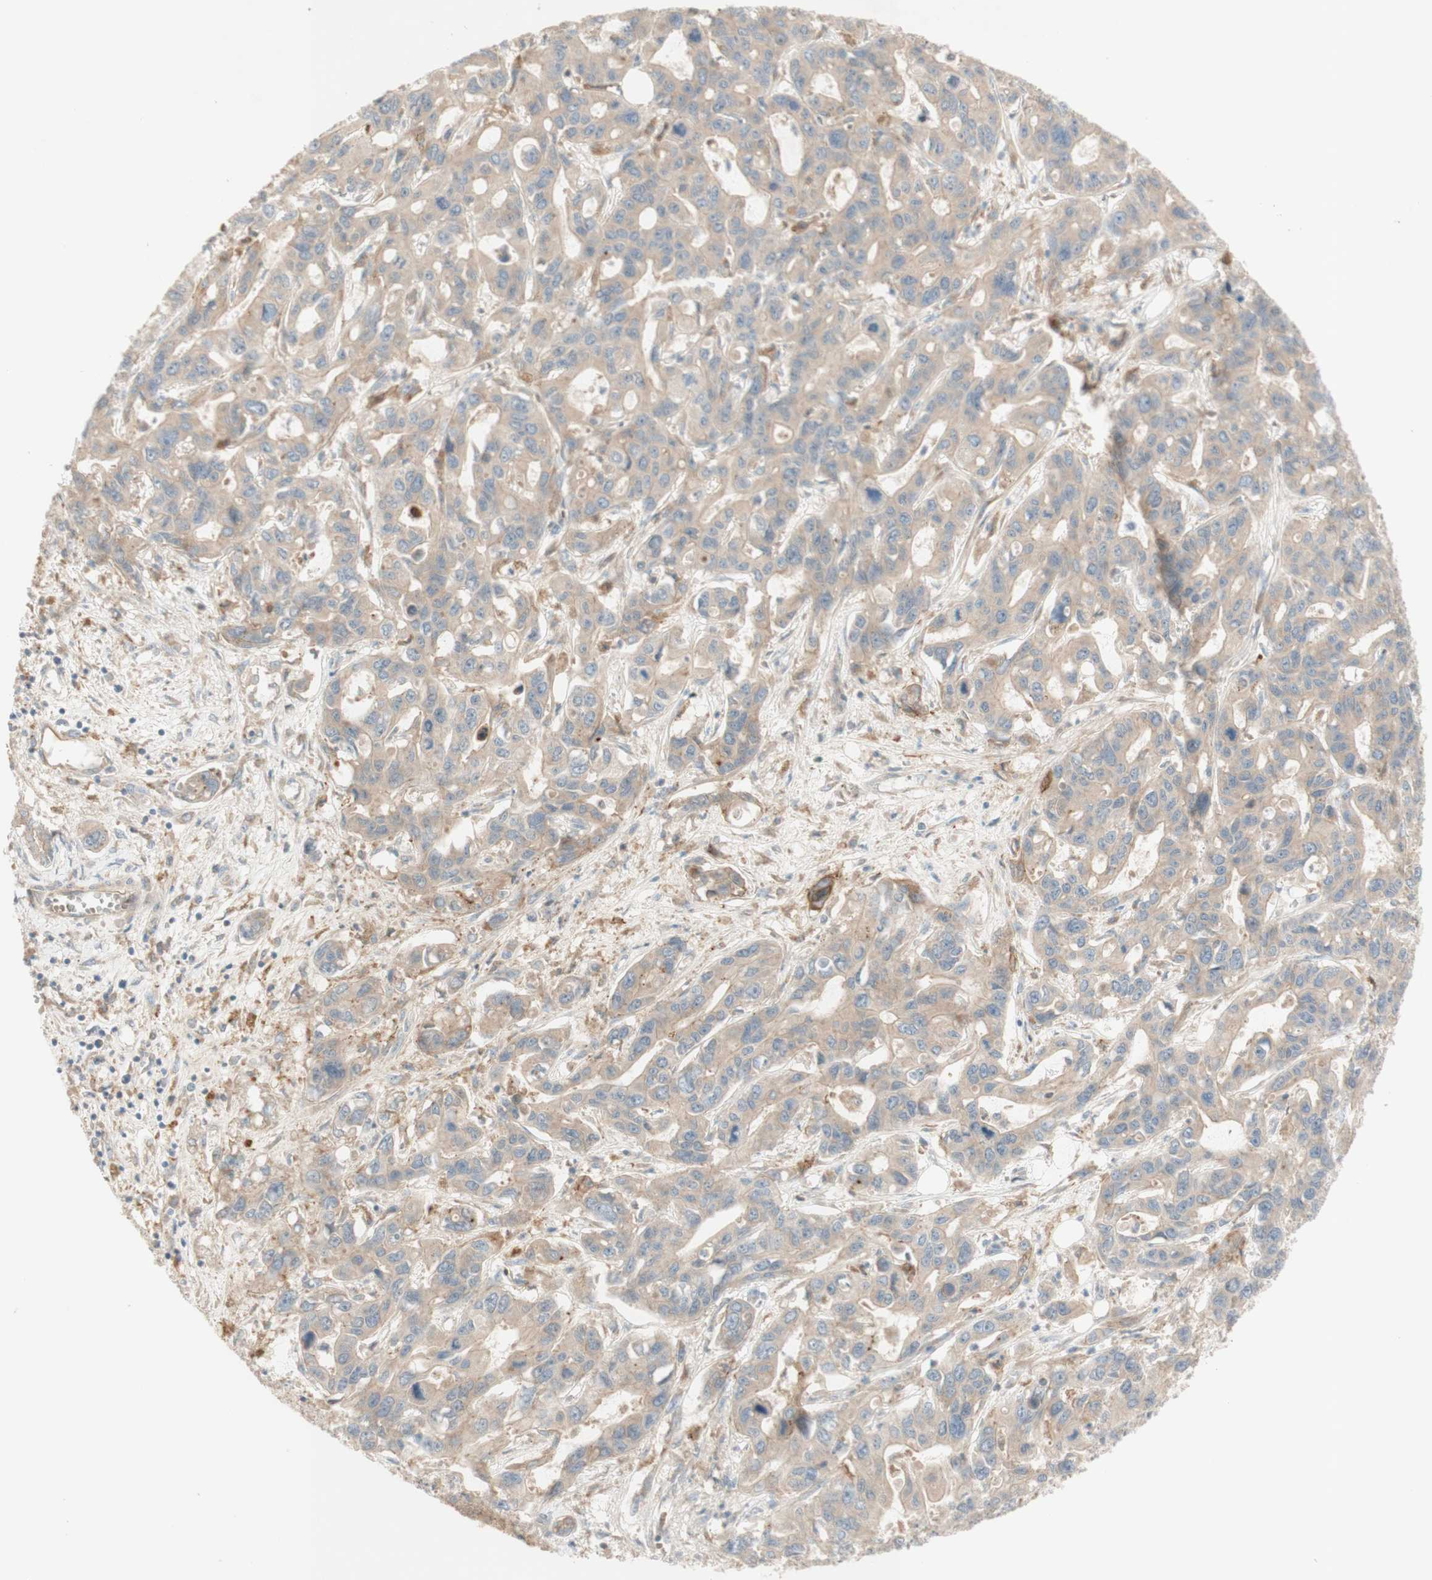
{"staining": {"intensity": "weak", "quantity": ">75%", "location": "cytoplasmic/membranous"}, "tissue": "liver cancer", "cell_type": "Tumor cells", "image_type": "cancer", "snomed": [{"axis": "morphology", "description": "Cholangiocarcinoma"}, {"axis": "topography", "description": "Liver"}], "caption": "This micrograph shows IHC staining of human liver cancer, with low weak cytoplasmic/membranous expression in about >75% of tumor cells.", "gene": "PTGER4", "patient": {"sex": "female", "age": 65}}